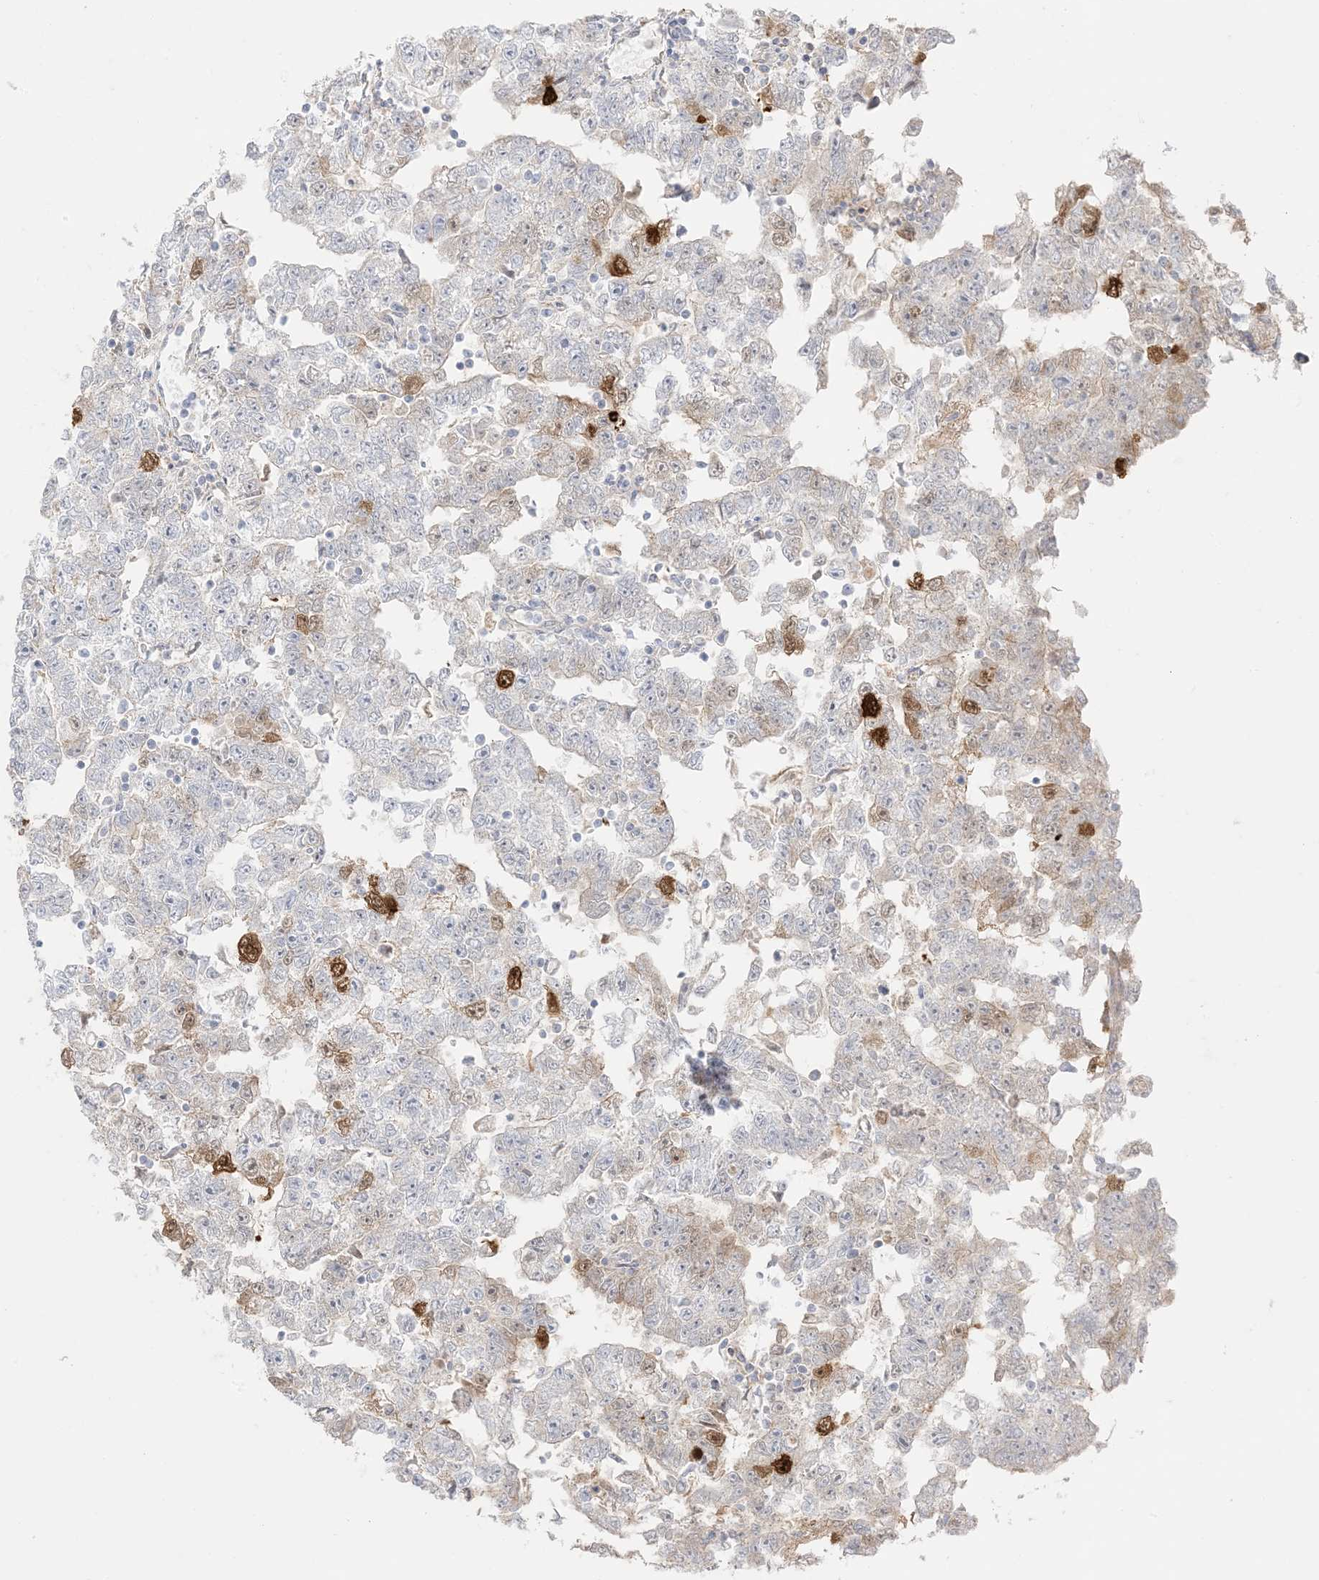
{"staining": {"intensity": "weak", "quantity": "<25%", "location": "cytoplasmic/membranous"}, "tissue": "testis cancer", "cell_type": "Tumor cells", "image_type": "cancer", "snomed": [{"axis": "morphology", "description": "Carcinoma, Embryonal, NOS"}, {"axis": "topography", "description": "Testis"}], "caption": "Image shows no protein staining in tumor cells of testis cancer (embryonal carcinoma) tissue.", "gene": "ODC1", "patient": {"sex": "male", "age": 25}}